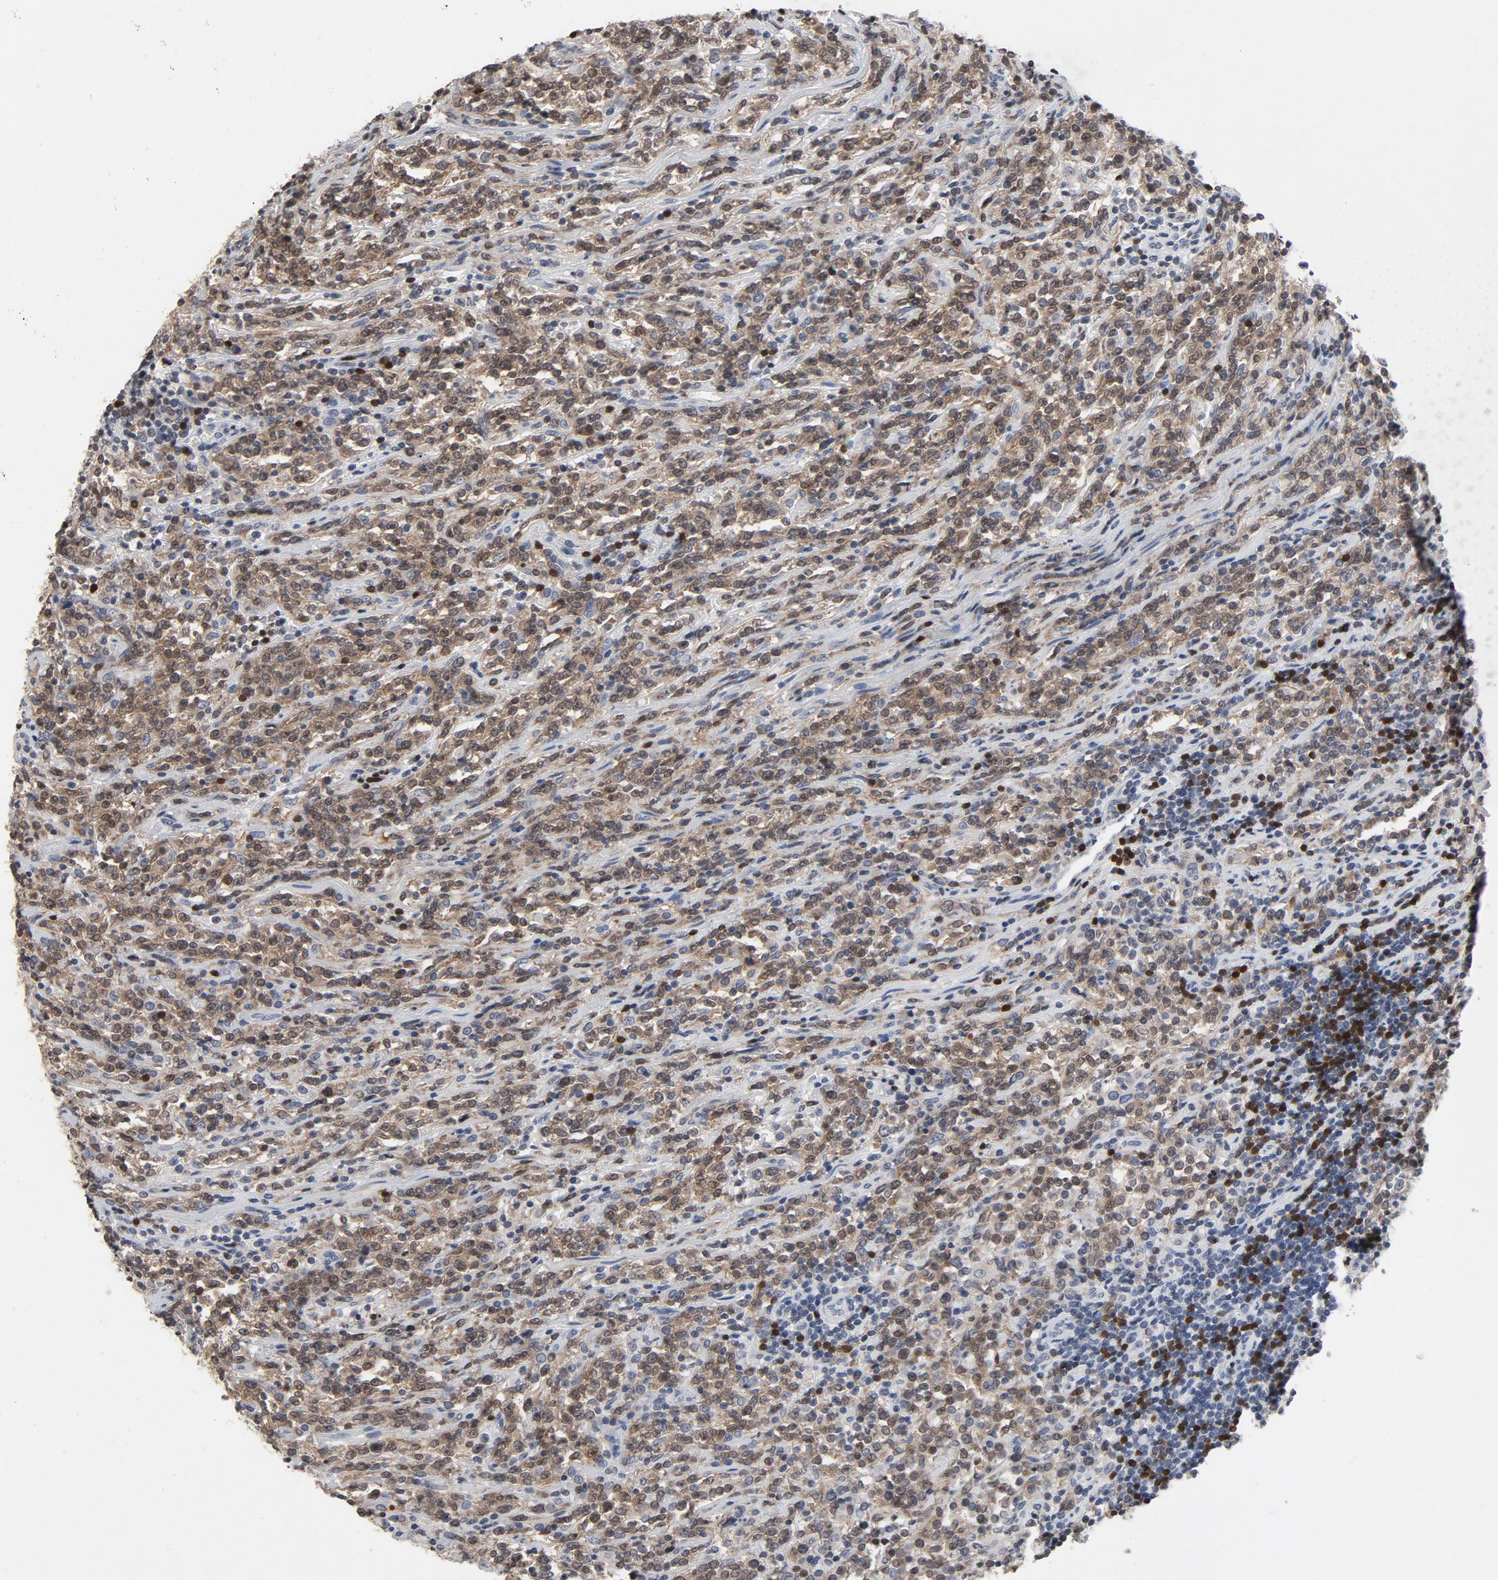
{"staining": {"intensity": "strong", "quantity": ">75%", "location": "cytoplasmic/membranous"}, "tissue": "lymphoma", "cell_type": "Tumor cells", "image_type": "cancer", "snomed": [{"axis": "morphology", "description": "Malignant lymphoma, non-Hodgkin's type, High grade"}, {"axis": "topography", "description": "Soft tissue"}], "caption": "A histopathology image of high-grade malignant lymphoma, non-Hodgkin's type stained for a protein exhibits strong cytoplasmic/membranous brown staining in tumor cells.", "gene": "TCL1A", "patient": {"sex": "male", "age": 18}}